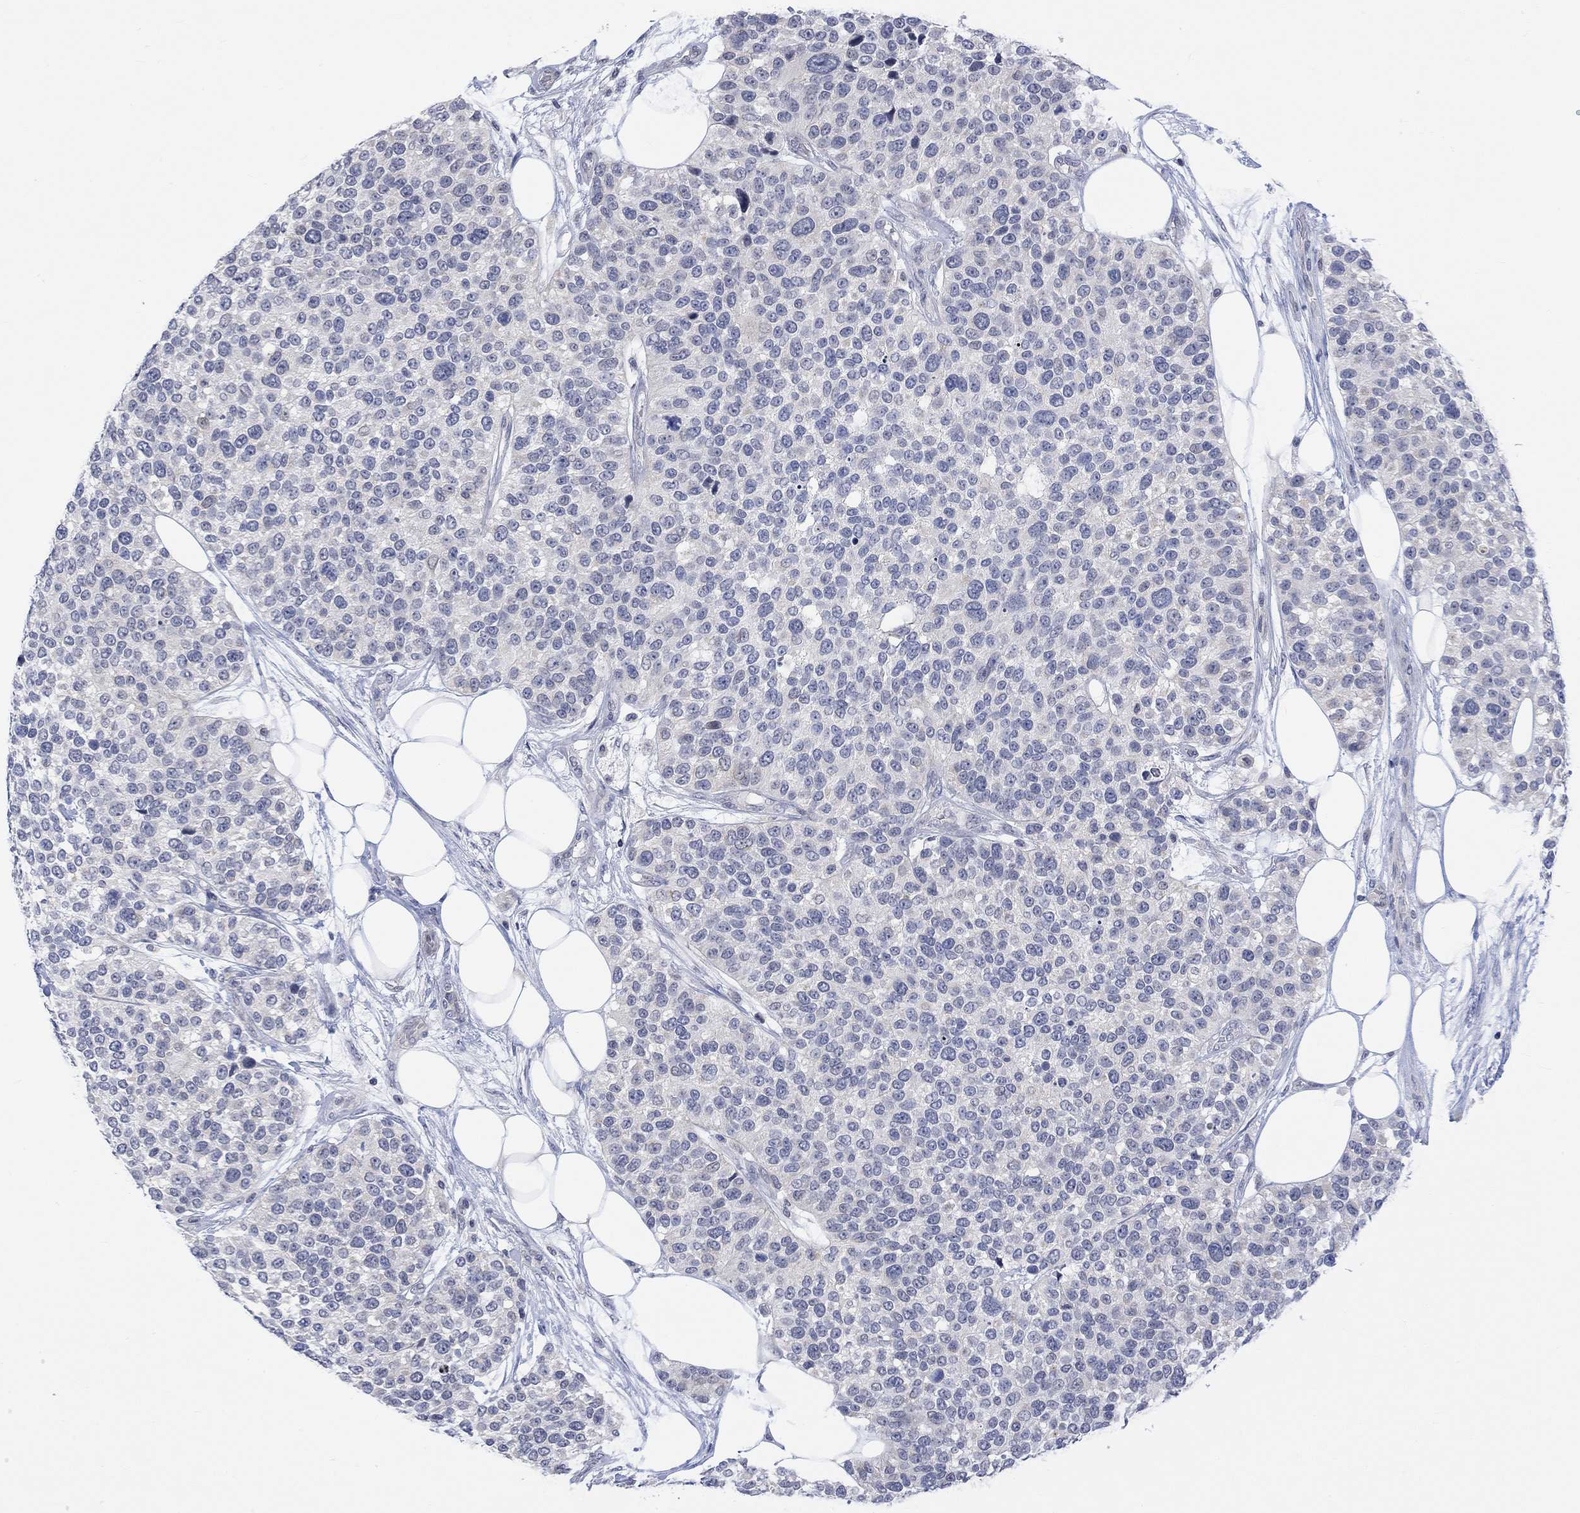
{"staining": {"intensity": "negative", "quantity": "none", "location": "none"}, "tissue": "urothelial cancer", "cell_type": "Tumor cells", "image_type": "cancer", "snomed": [{"axis": "morphology", "description": "Urothelial carcinoma, High grade"}, {"axis": "topography", "description": "Urinary bladder"}], "caption": "DAB immunohistochemical staining of human urothelial cancer shows no significant expression in tumor cells.", "gene": "DCX", "patient": {"sex": "male", "age": 77}}